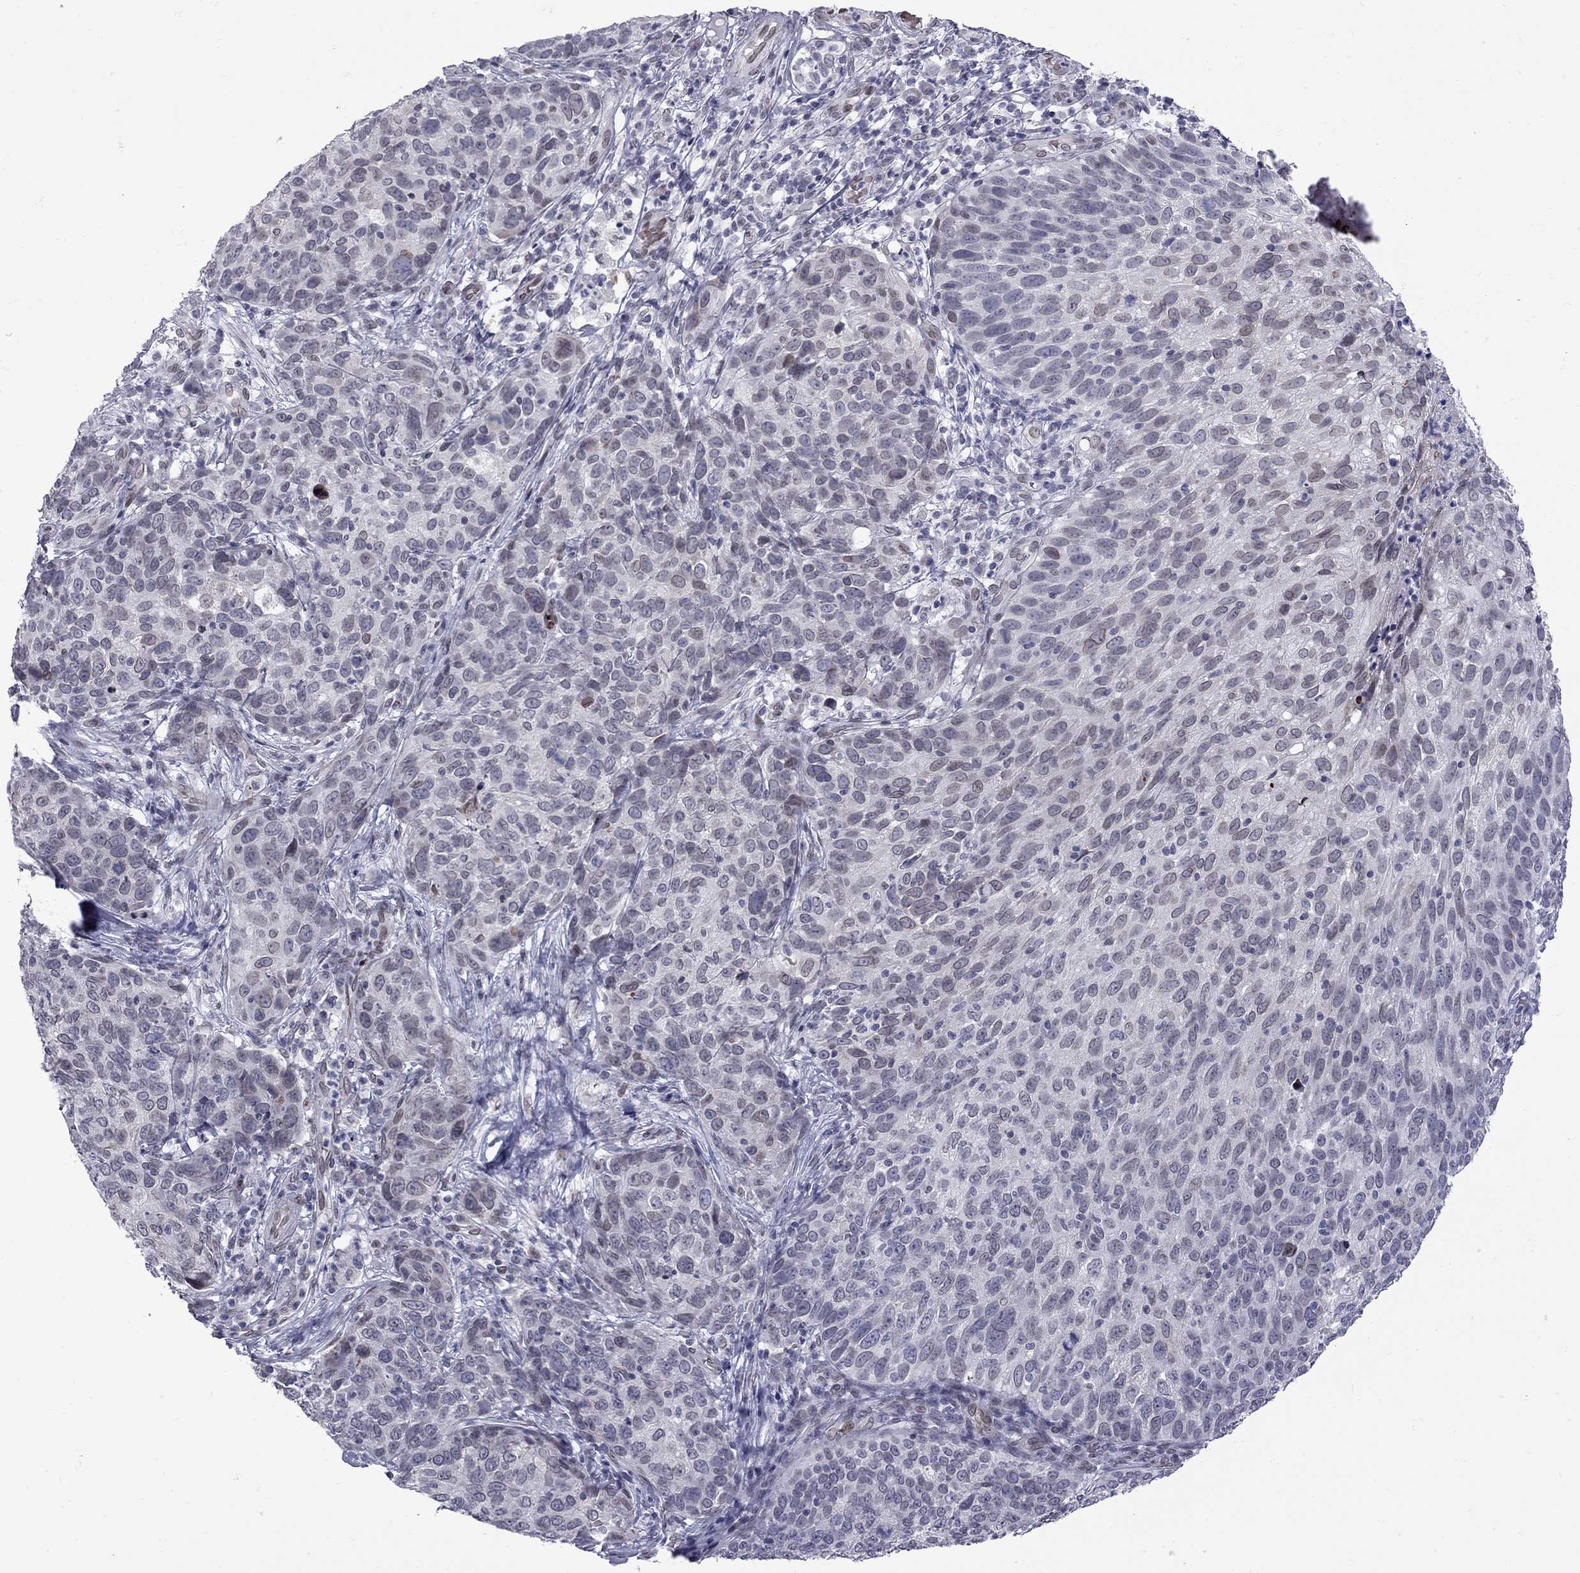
{"staining": {"intensity": "weak", "quantity": "<25%", "location": "cytoplasmic/membranous"}, "tissue": "skin cancer", "cell_type": "Tumor cells", "image_type": "cancer", "snomed": [{"axis": "morphology", "description": "Squamous cell carcinoma, NOS"}, {"axis": "topography", "description": "Skin"}], "caption": "Immunohistochemical staining of human skin cancer exhibits no significant expression in tumor cells.", "gene": "CLTCL1", "patient": {"sex": "male", "age": 92}}